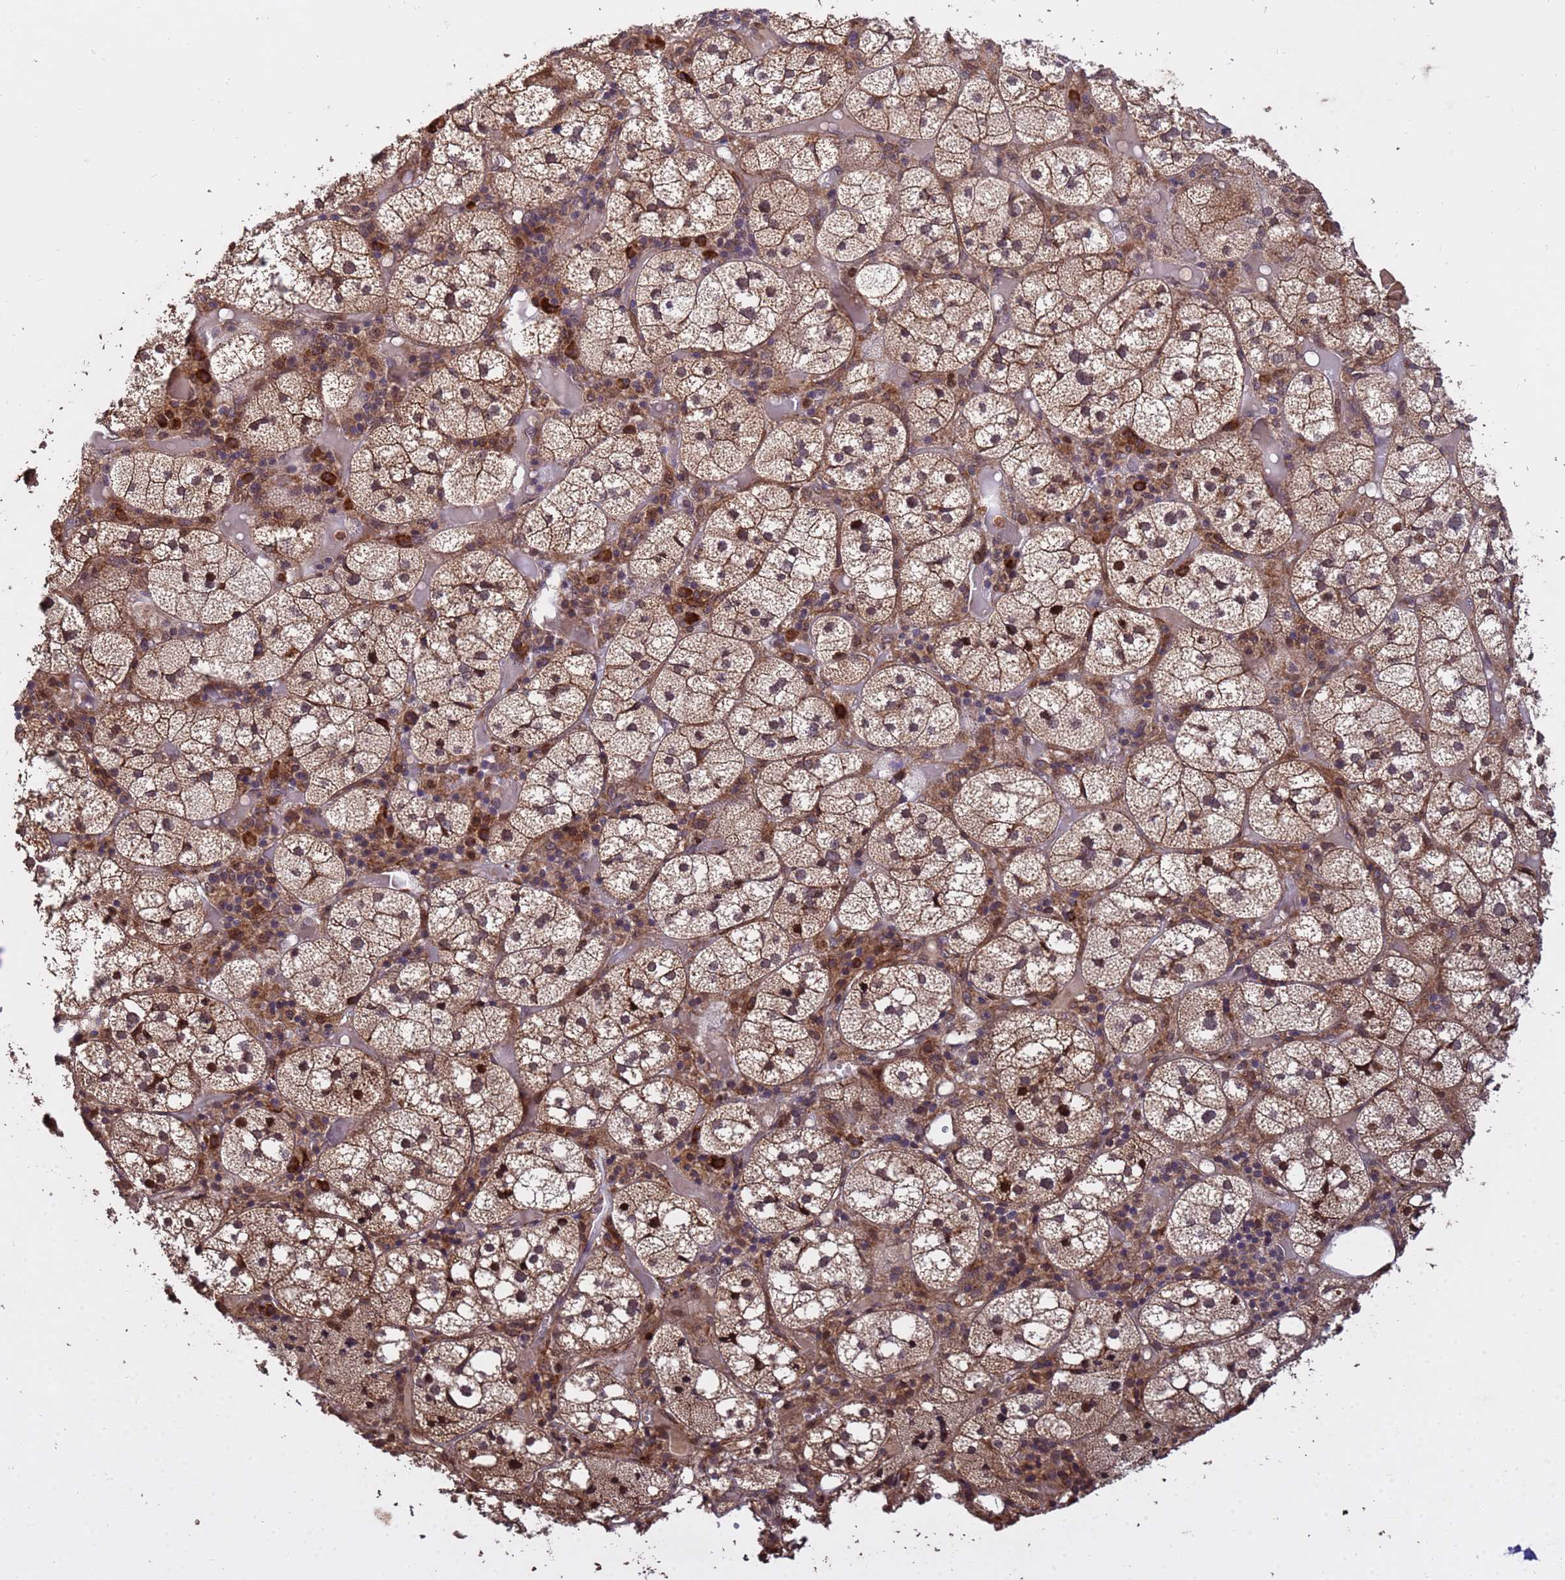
{"staining": {"intensity": "moderate", "quantity": ">75%", "location": "cytoplasmic/membranous,nuclear"}, "tissue": "adrenal gland", "cell_type": "Glandular cells", "image_type": "normal", "snomed": [{"axis": "morphology", "description": "Normal tissue, NOS"}, {"axis": "topography", "description": "Adrenal gland"}], "caption": "Protein expression analysis of unremarkable adrenal gland reveals moderate cytoplasmic/membranous,nuclear positivity in about >75% of glandular cells. (brown staining indicates protein expression, while blue staining denotes nuclei).", "gene": "ZNF619", "patient": {"sex": "female", "age": 61}}